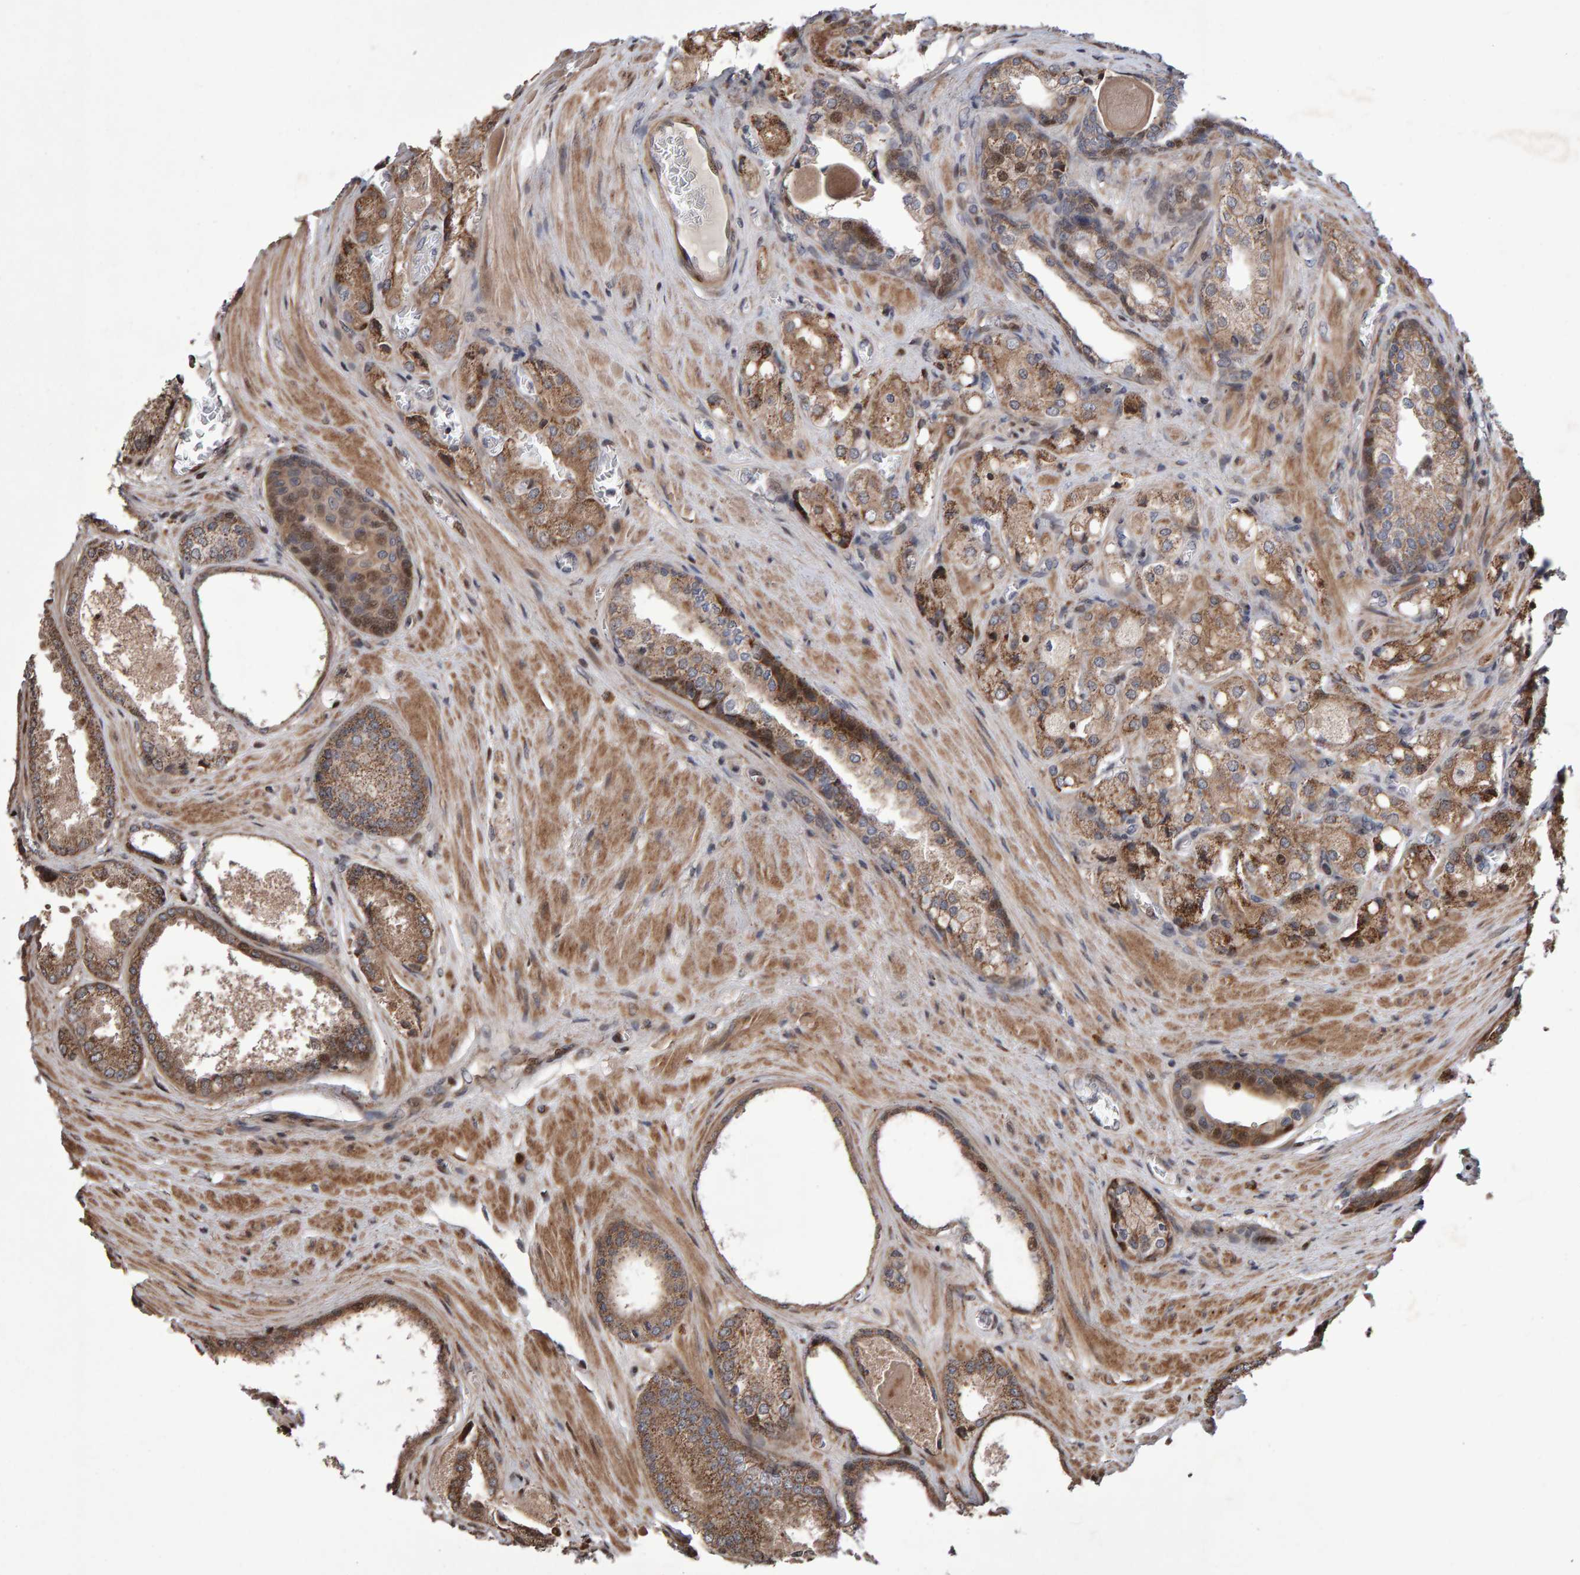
{"staining": {"intensity": "moderate", "quantity": ">75%", "location": "cytoplasmic/membranous"}, "tissue": "prostate cancer", "cell_type": "Tumor cells", "image_type": "cancer", "snomed": [{"axis": "morphology", "description": "Adenocarcinoma, High grade"}, {"axis": "topography", "description": "Prostate"}], "caption": "A high-resolution photomicrograph shows immunohistochemistry (IHC) staining of prostate adenocarcinoma (high-grade), which demonstrates moderate cytoplasmic/membranous staining in about >75% of tumor cells.", "gene": "PECR", "patient": {"sex": "male", "age": 65}}